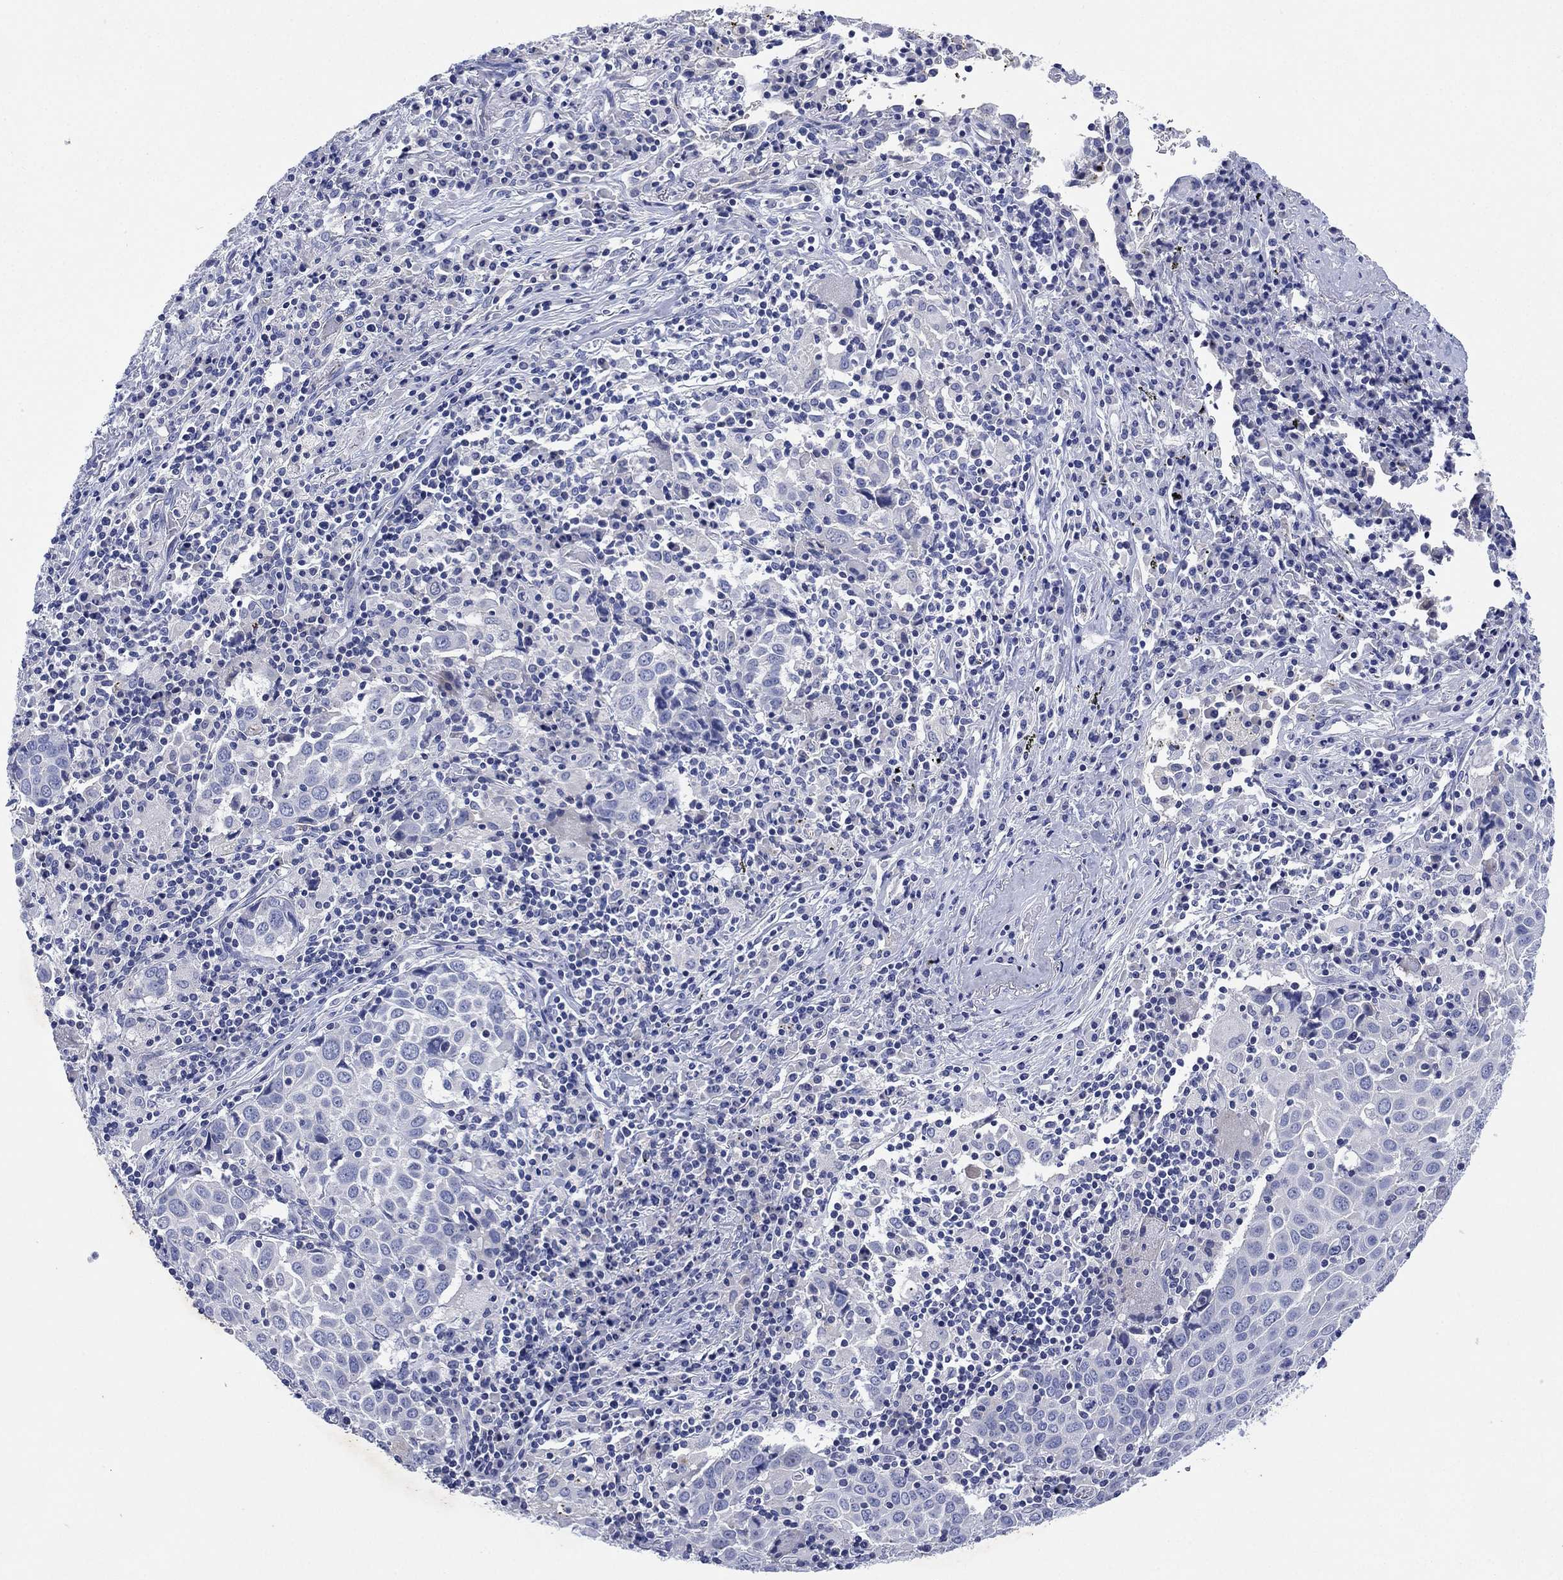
{"staining": {"intensity": "negative", "quantity": "none", "location": "none"}, "tissue": "lung cancer", "cell_type": "Tumor cells", "image_type": "cancer", "snomed": [{"axis": "morphology", "description": "Squamous cell carcinoma, NOS"}, {"axis": "topography", "description": "Lung"}], "caption": "DAB (3,3'-diaminobenzidine) immunohistochemical staining of lung cancer (squamous cell carcinoma) displays no significant positivity in tumor cells.", "gene": "CHRNA3", "patient": {"sex": "male", "age": 57}}